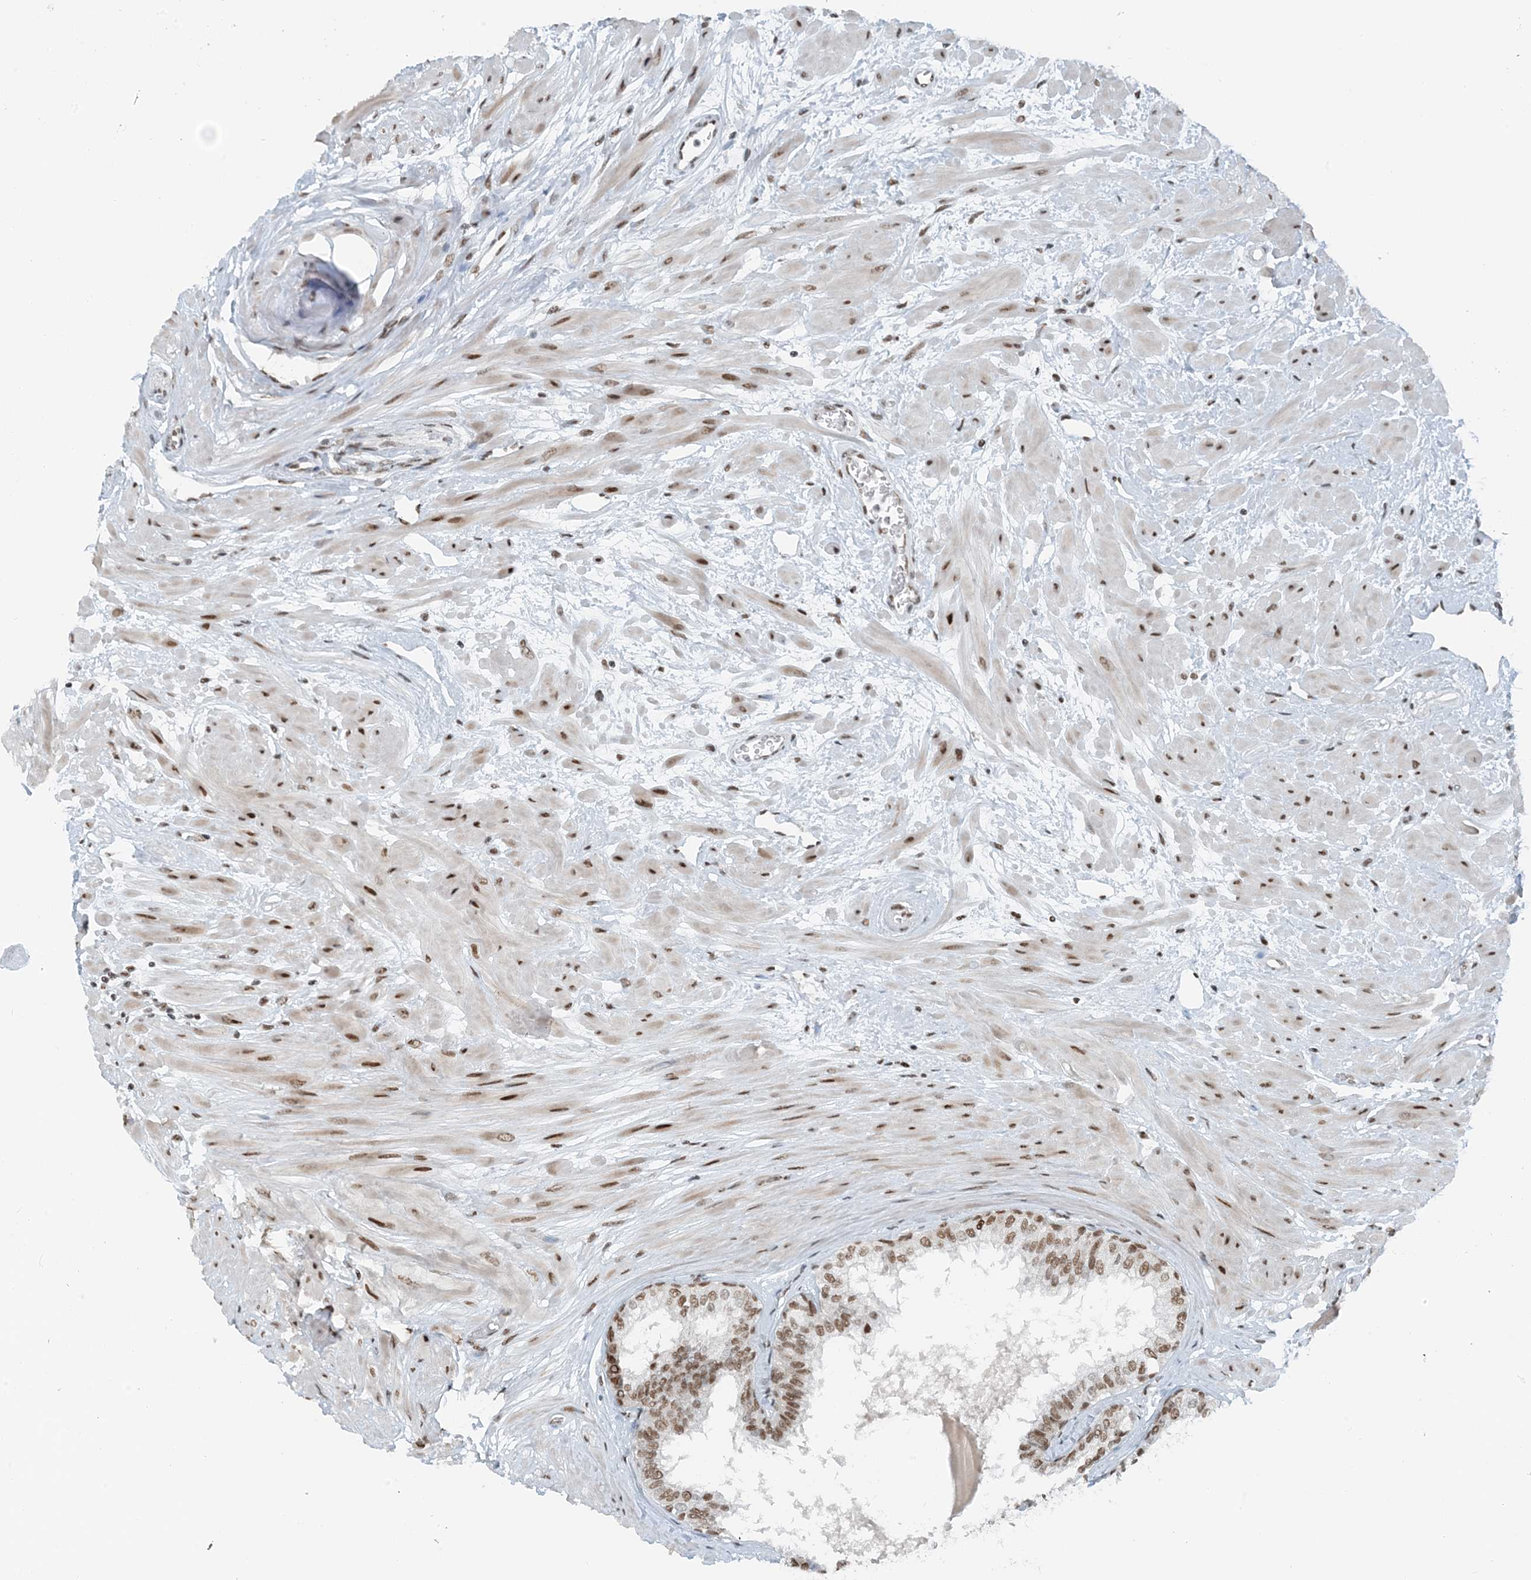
{"staining": {"intensity": "moderate", "quantity": ">75%", "location": "nuclear"}, "tissue": "prostate", "cell_type": "Glandular cells", "image_type": "normal", "snomed": [{"axis": "morphology", "description": "Normal tissue, NOS"}, {"axis": "topography", "description": "Prostate"}], "caption": "DAB (3,3'-diaminobenzidine) immunohistochemical staining of normal prostate exhibits moderate nuclear protein expression in about >75% of glandular cells. The protein is stained brown, and the nuclei are stained in blue (DAB (3,3'-diaminobenzidine) IHC with brightfield microscopy, high magnification).", "gene": "ZNF500", "patient": {"sex": "male", "age": 48}}